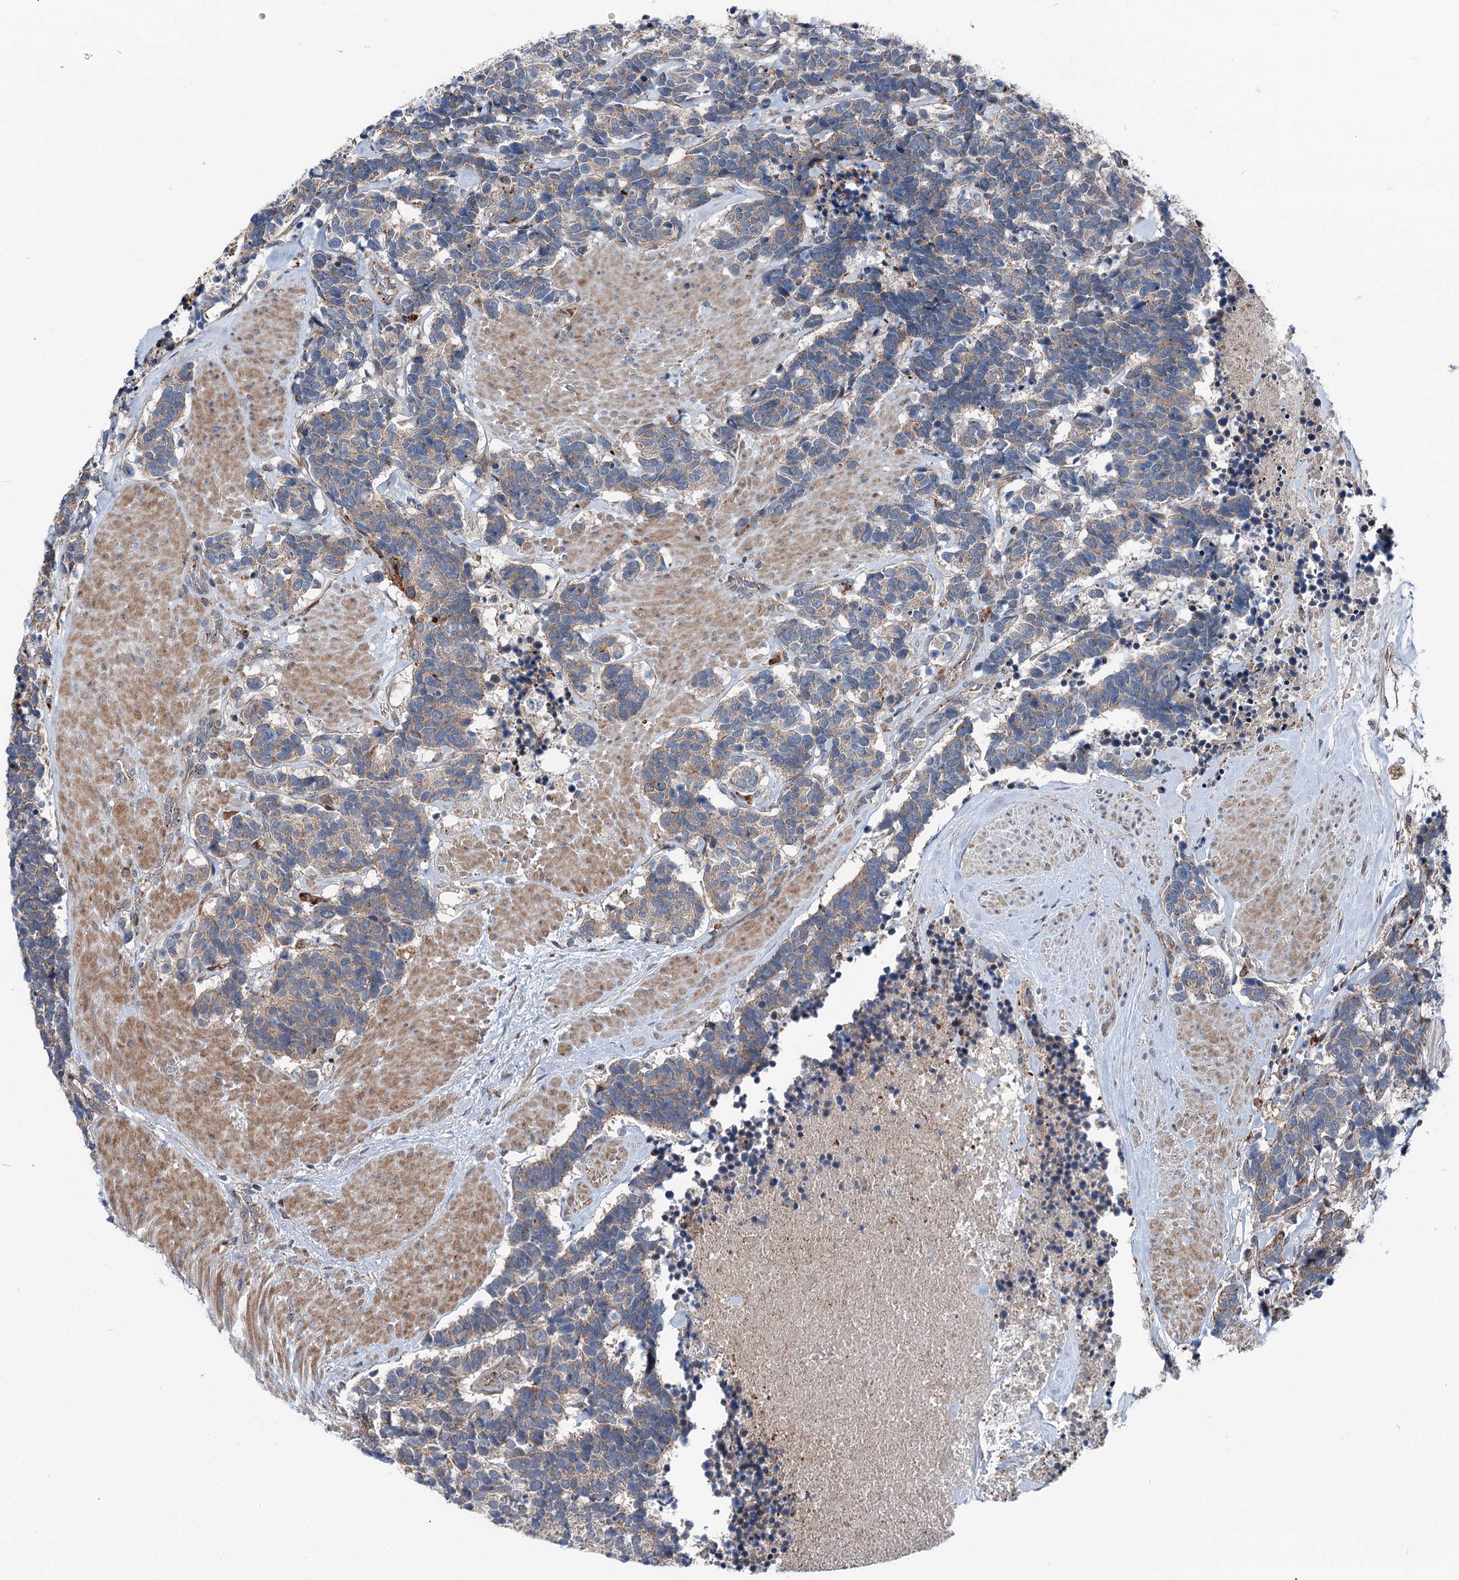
{"staining": {"intensity": "weak", "quantity": "<25%", "location": "cytoplasmic/membranous"}, "tissue": "carcinoid", "cell_type": "Tumor cells", "image_type": "cancer", "snomed": [{"axis": "morphology", "description": "Carcinoma, NOS"}, {"axis": "morphology", "description": "Carcinoid, malignant, NOS"}, {"axis": "topography", "description": "Urinary bladder"}], "caption": "Immunohistochemistry of human malignant carcinoid displays no expression in tumor cells.", "gene": "POLR1D", "patient": {"sex": "male", "age": 57}}